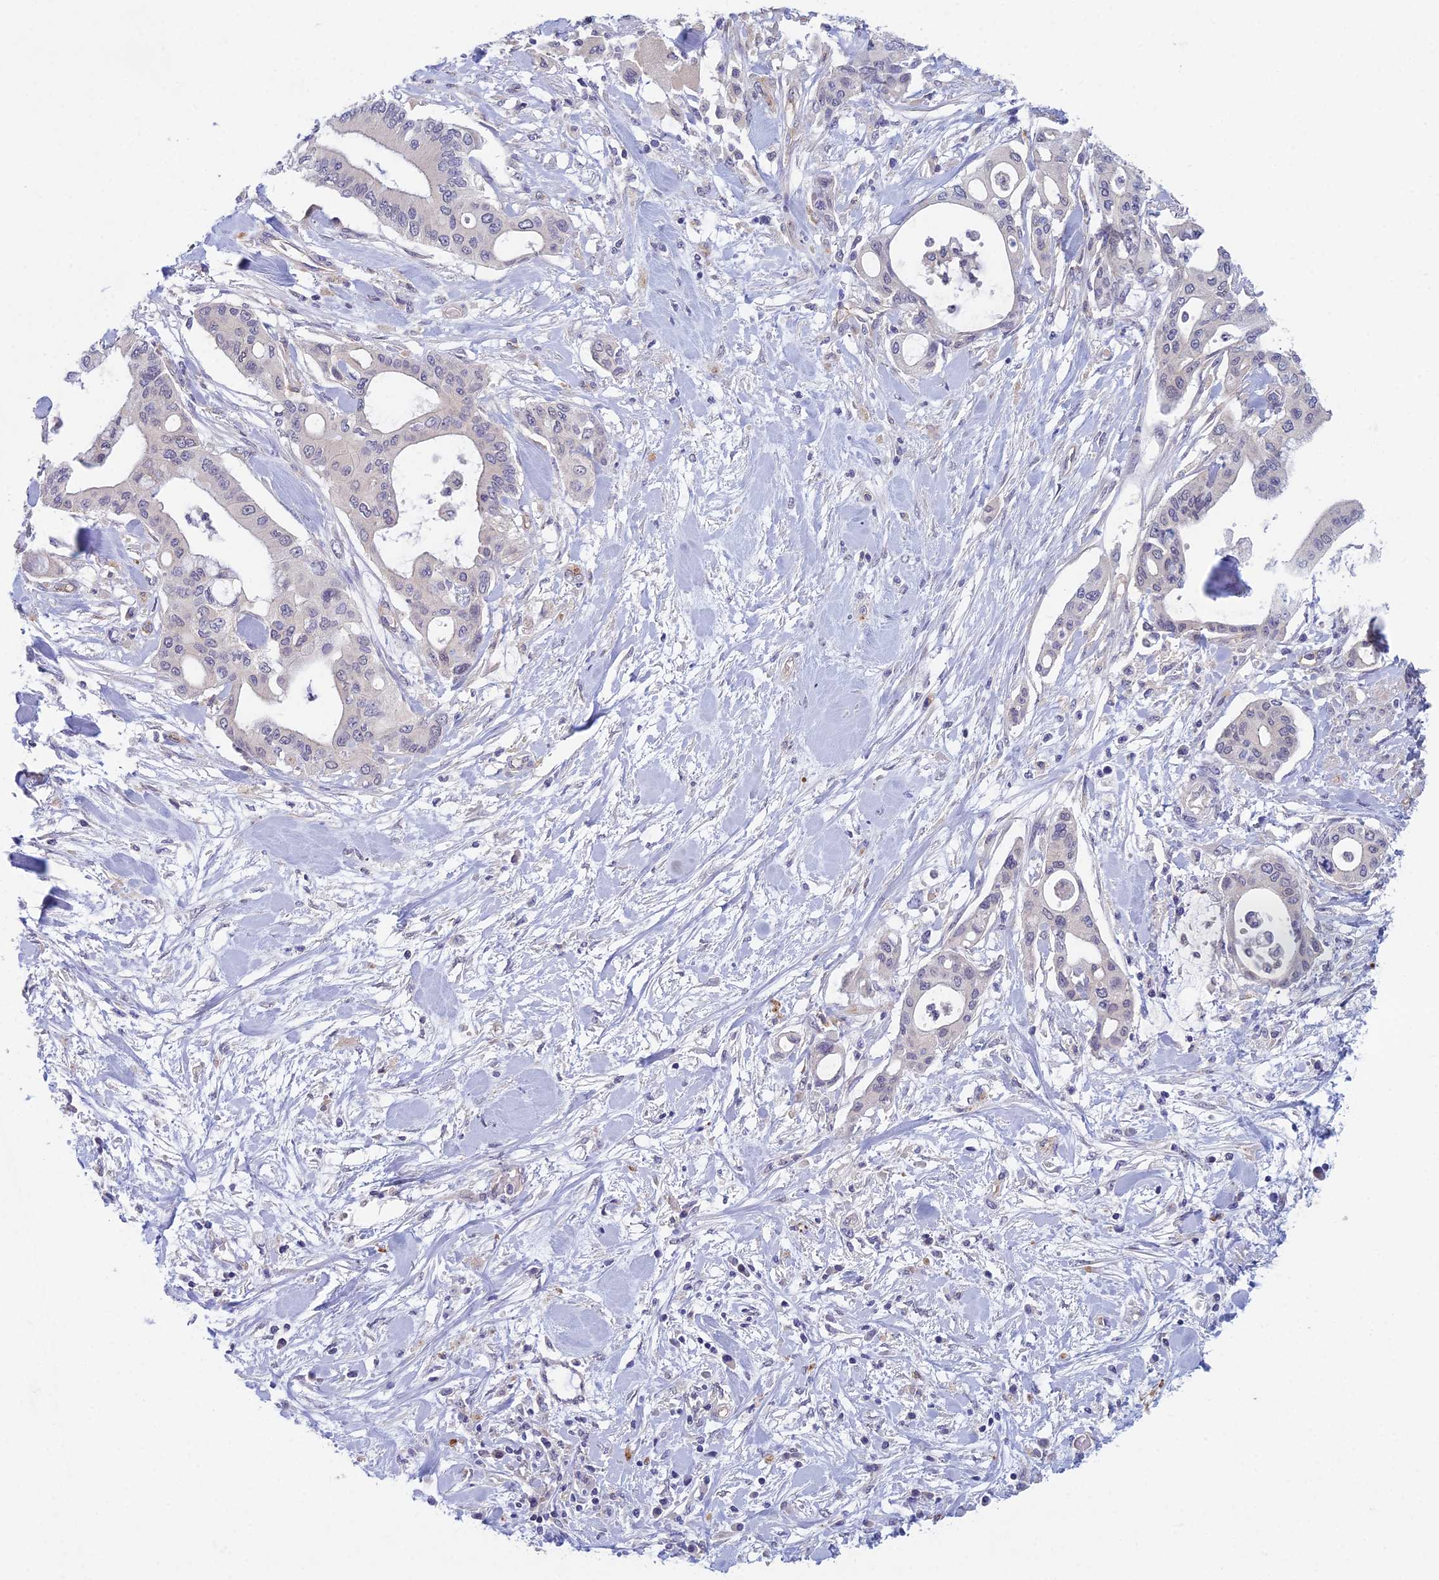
{"staining": {"intensity": "negative", "quantity": "none", "location": "none"}, "tissue": "pancreatic cancer", "cell_type": "Tumor cells", "image_type": "cancer", "snomed": [{"axis": "morphology", "description": "Adenocarcinoma, NOS"}, {"axis": "topography", "description": "Pancreas"}], "caption": "An immunohistochemistry image of pancreatic cancer (adenocarcinoma) is shown. There is no staining in tumor cells of pancreatic cancer (adenocarcinoma).", "gene": "METTL26", "patient": {"sex": "male", "age": 46}}